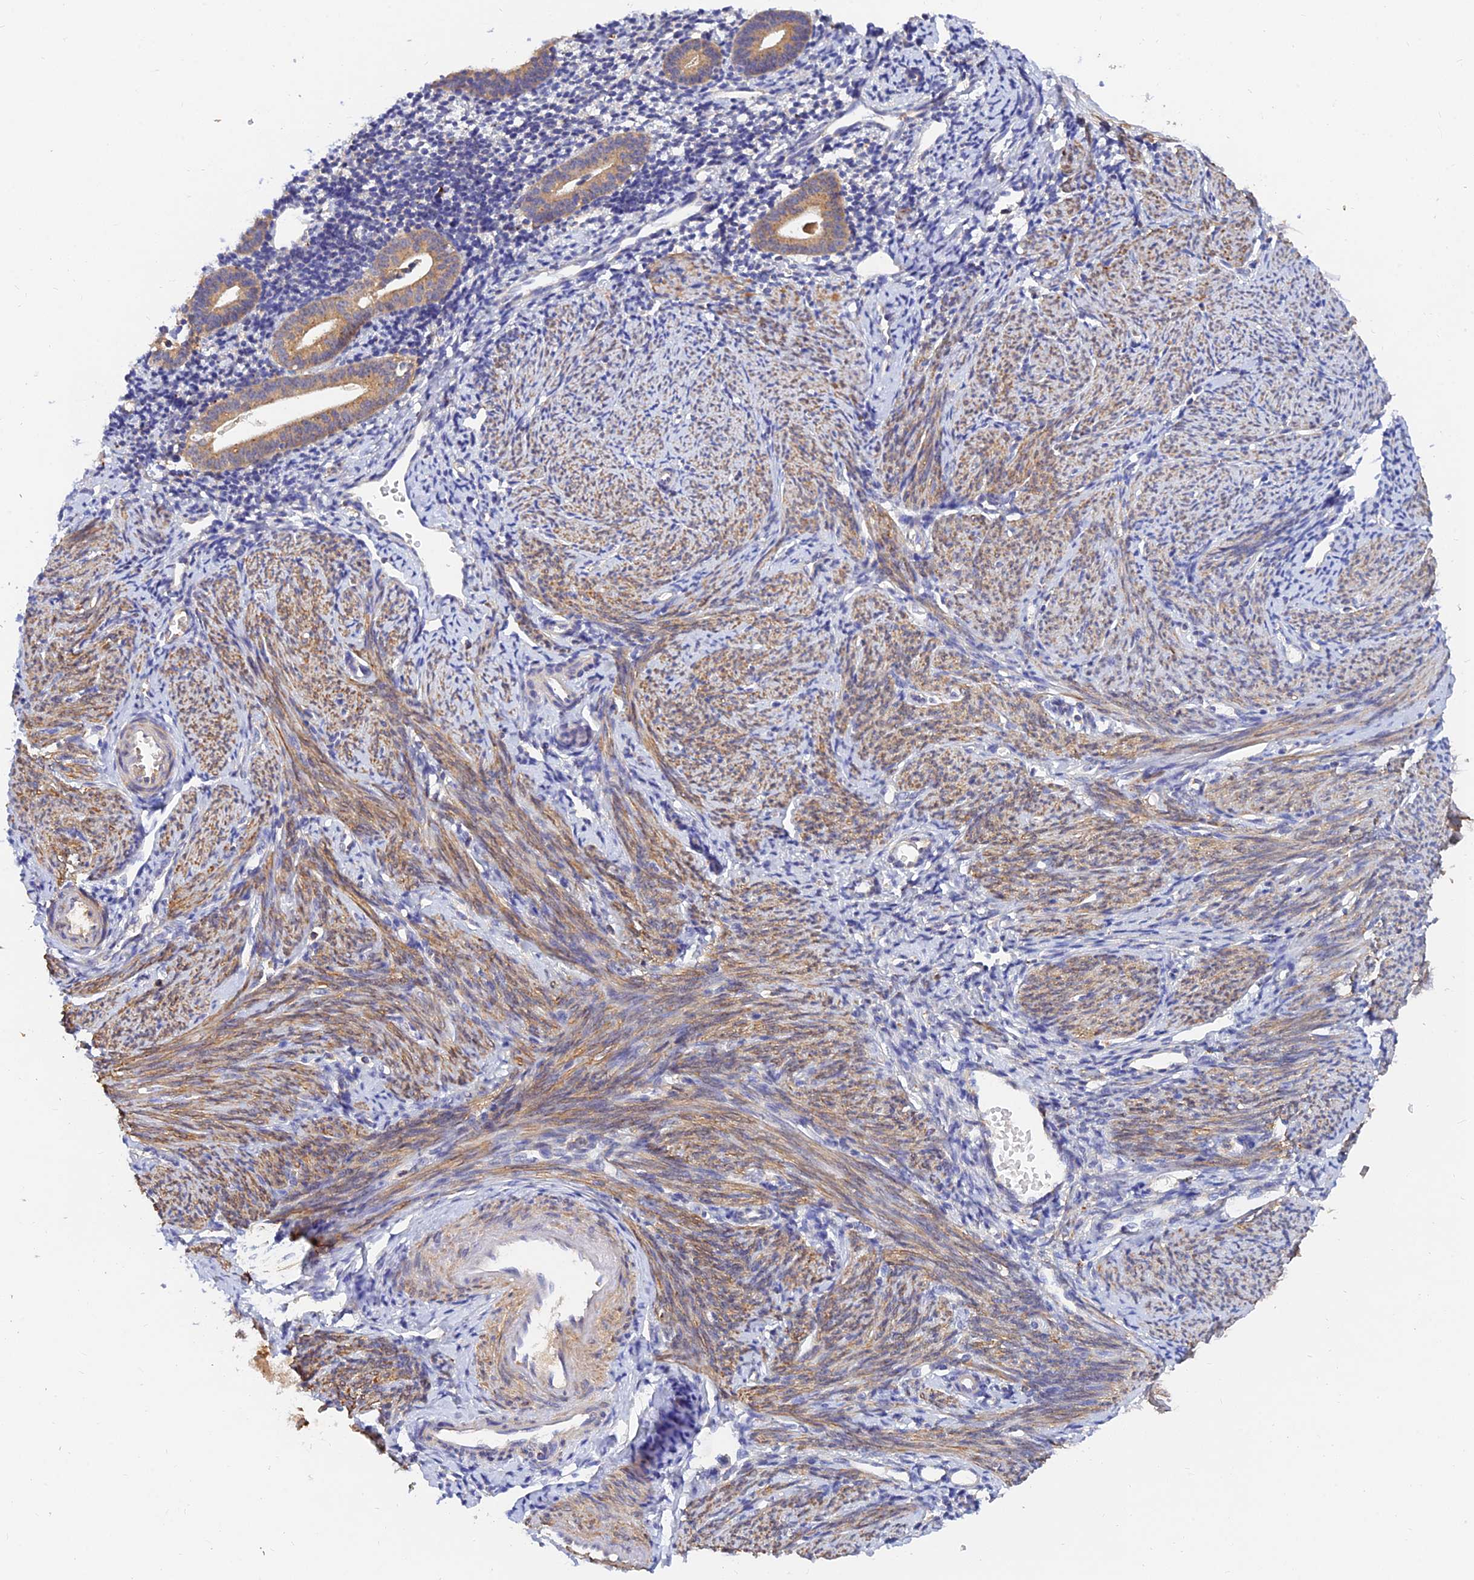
{"staining": {"intensity": "negative", "quantity": "none", "location": "none"}, "tissue": "endometrium", "cell_type": "Cells in endometrial stroma", "image_type": "normal", "snomed": [{"axis": "morphology", "description": "Normal tissue, NOS"}, {"axis": "topography", "description": "Endometrium"}], "caption": "Immunohistochemistry (IHC) micrograph of normal endometrium stained for a protein (brown), which demonstrates no expression in cells in endometrial stroma.", "gene": "ACSM5", "patient": {"sex": "female", "age": 56}}